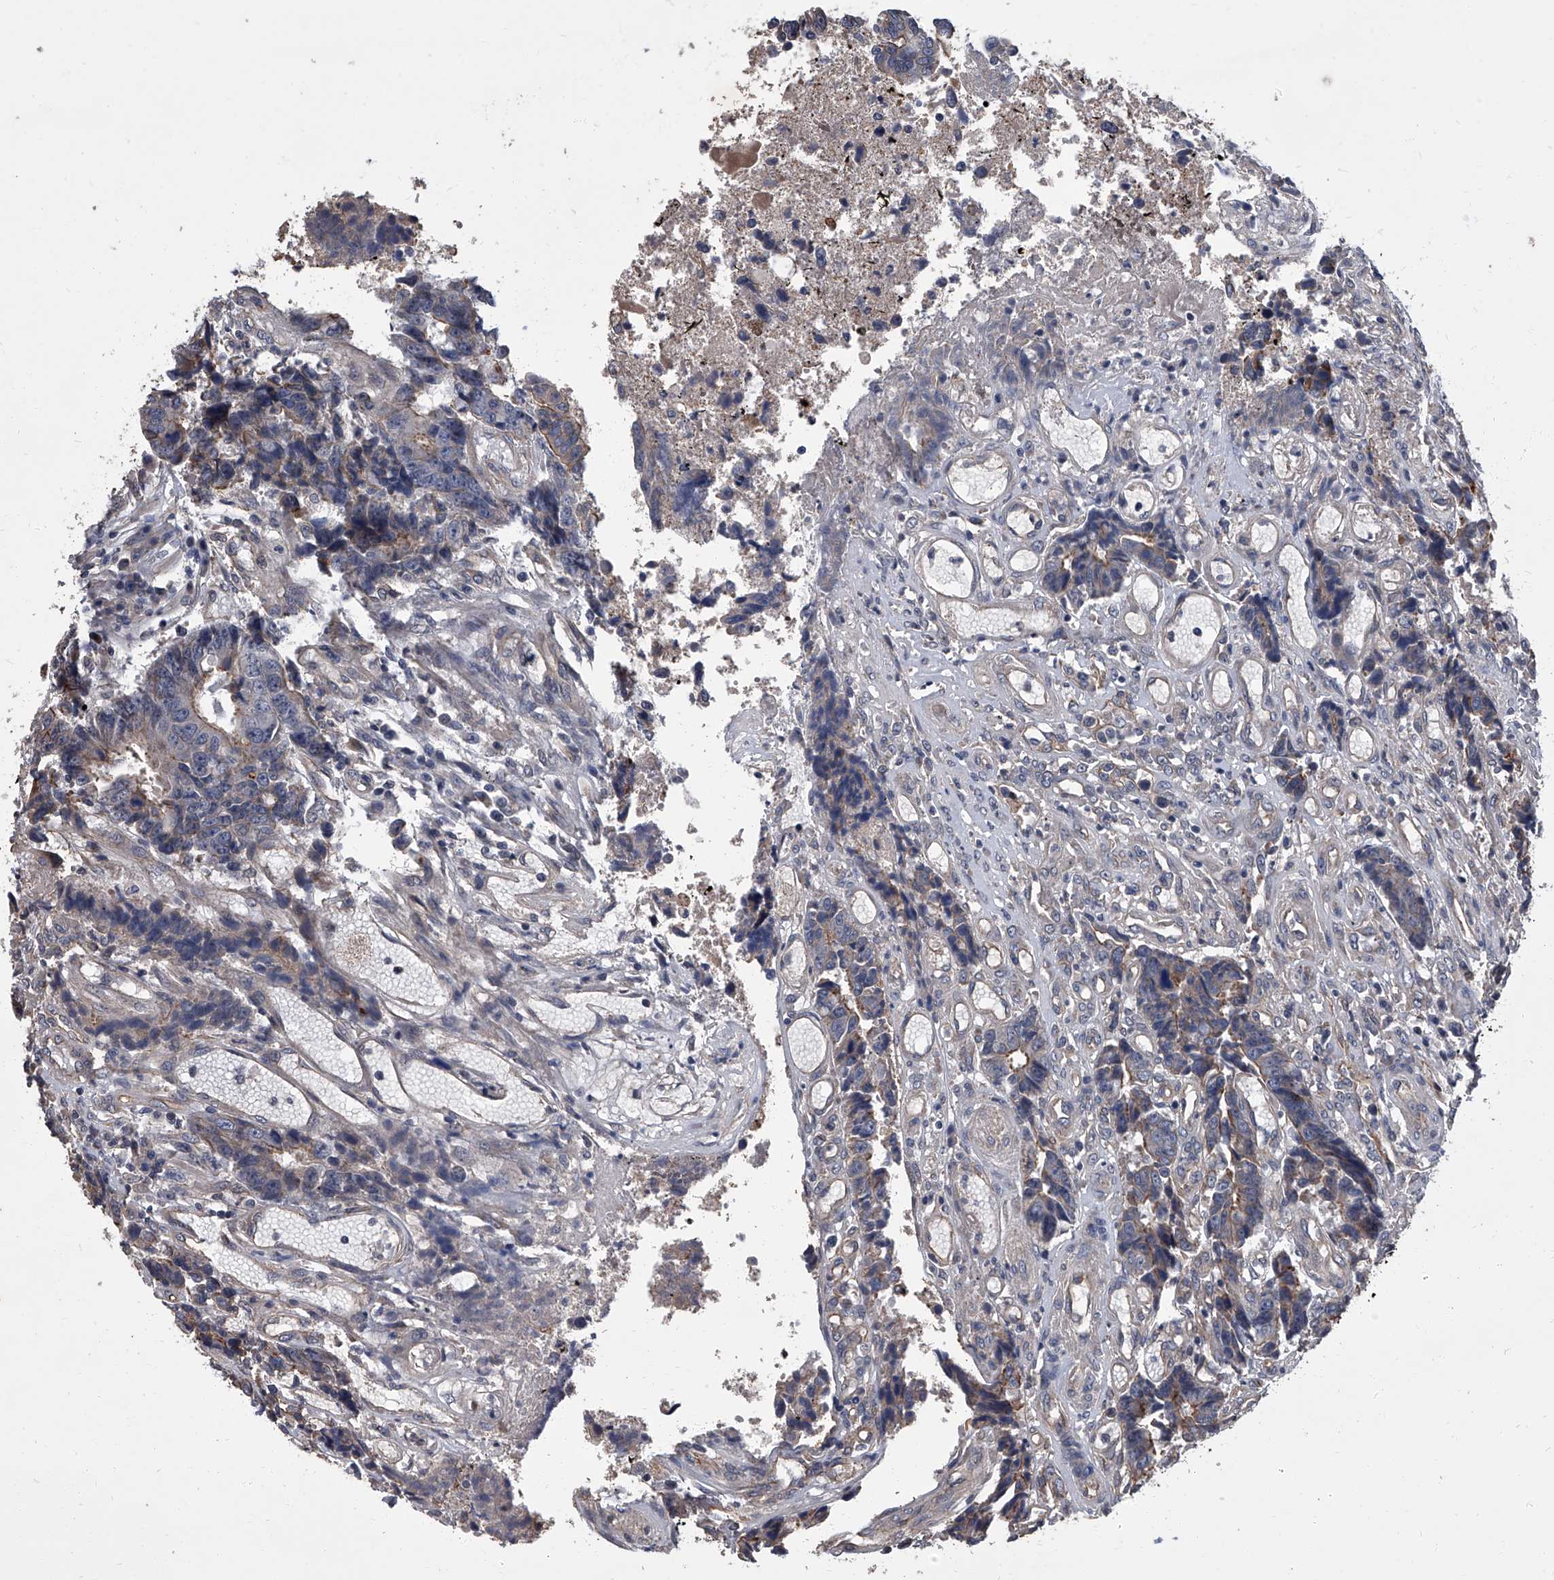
{"staining": {"intensity": "moderate", "quantity": "25%-75%", "location": "cytoplasmic/membranous"}, "tissue": "colorectal cancer", "cell_type": "Tumor cells", "image_type": "cancer", "snomed": [{"axis": "morphology", "description": "Adenocarcinoma, NOS"}, {"axis": "topography", "description": "Rectum"}], "caption": "Colorectal cancer stained for a protein (brown) demonstrates moderate cytoplasmic/membranous positive positivity in about 25%-75% of tumor cells.", "gene": "SIRT4", "patient": {"sex": "male", "age": 84}}